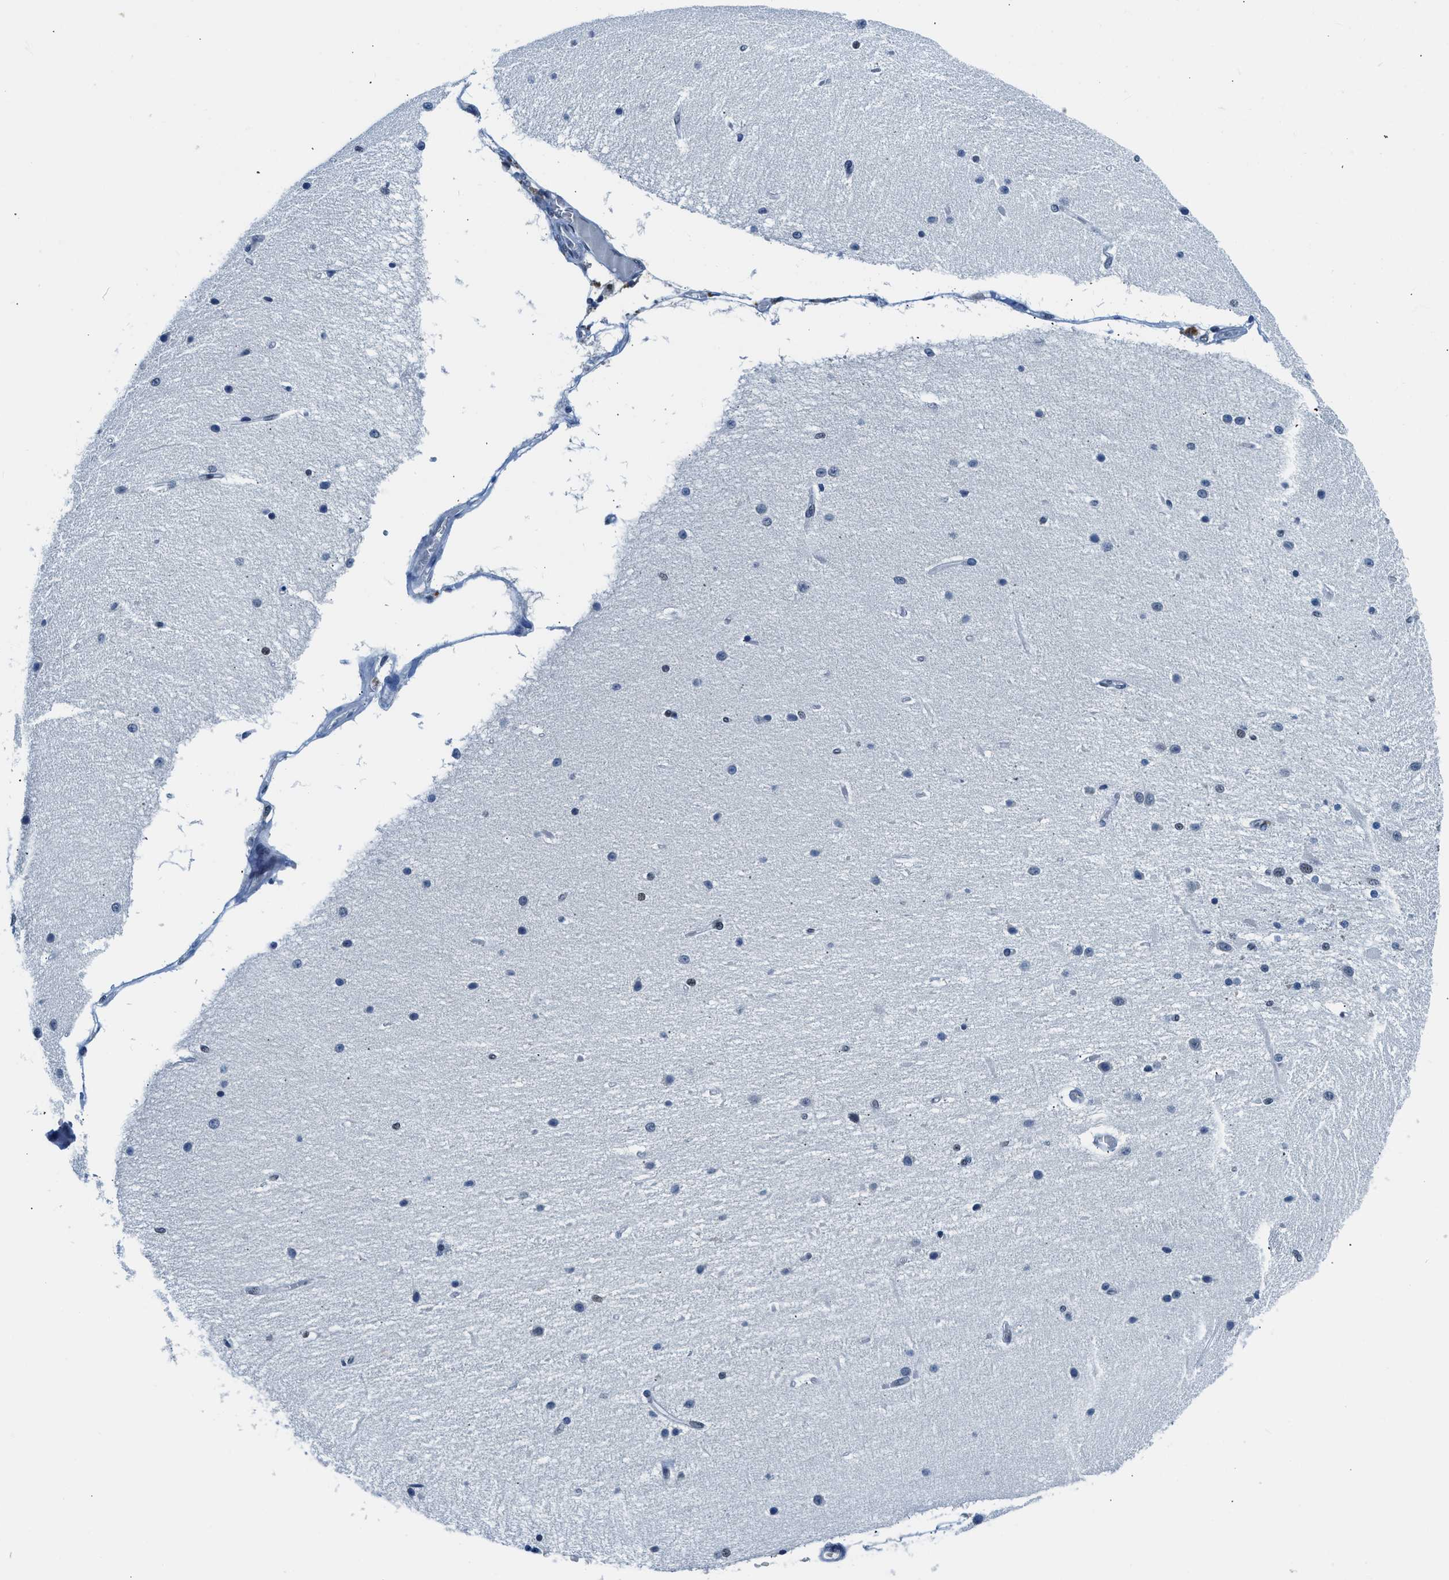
{"staining": {"intensity": "moderate", "quantity": "<25%", "location": "nuclear"}, "tissue": "cerebellum", "cell_type": "Cells in granular layer", "image_type": "normal", "snomed": [{"axis": "morphology", "description": "Normal tissue, NOS"}, {"axis": "topography", "description": "Cerebellum"}], "caption": "IHC (DAB) staining of unremarkable human cerebellum shows moderate nuclear protein staining in about <25% of cells in granular layer. (brown staining indicates protein expression, while blue staining denotes nuclei).", "gene": "ALX1", "patient": {"sex": "female", "age": 54}}